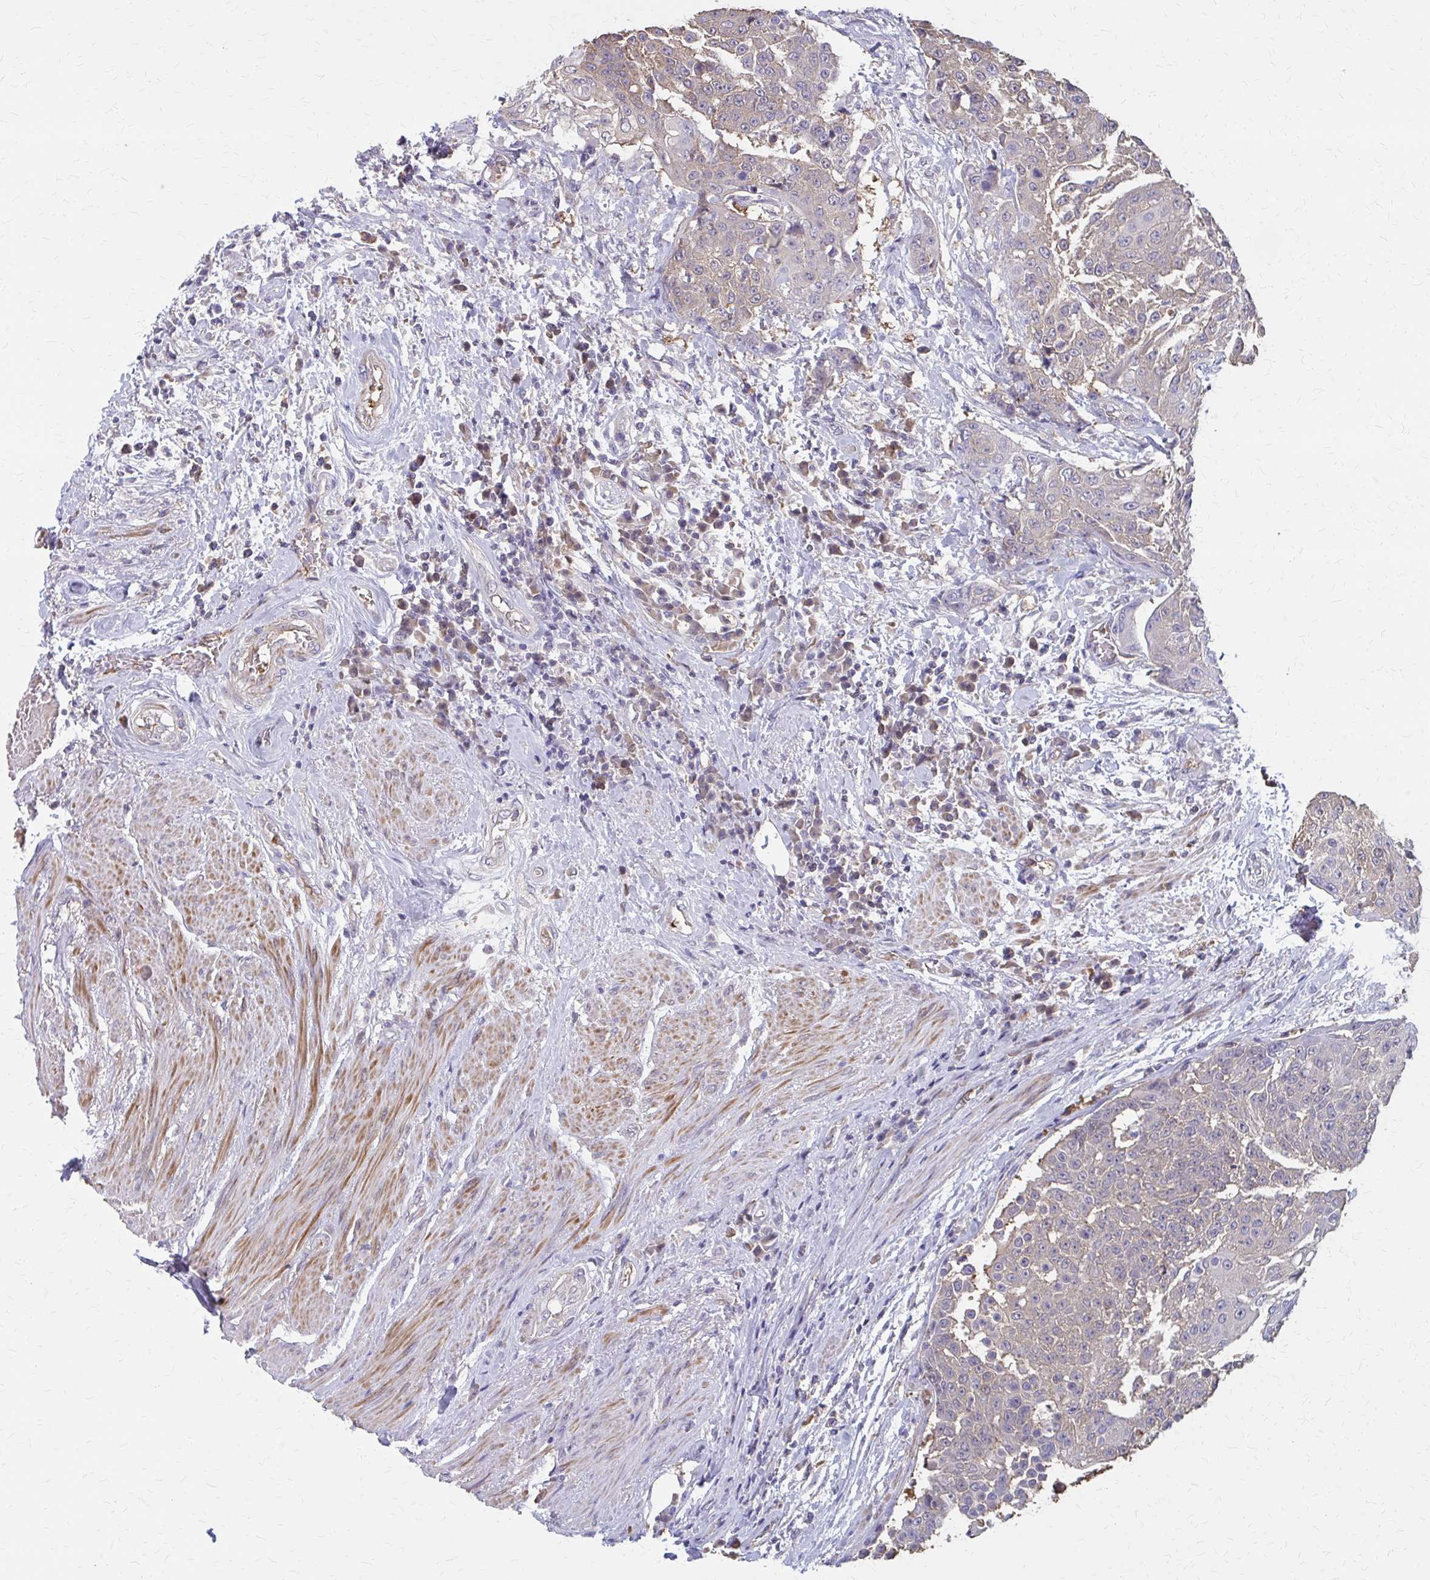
{"staining": {"intensity": "negative", "quantity": "none", "location": "none"}, "tissue": "urothelial cancer", "cell_type": "Tumor cells", "image_type": "cancer", "snomed": [{"axis": "morphology", "description": "Urothelial carcinoma, High grade"}, {"axis": "topography", "description": "Urinary bladder"}], "caption": "High power microscopy image of an IHC photomicrograph of high-grade urothelial carcinoma, revealing no significant staining in tumor cells.", "gene": "IFI44L", "patient": {"sex": "female", "age": 63}}